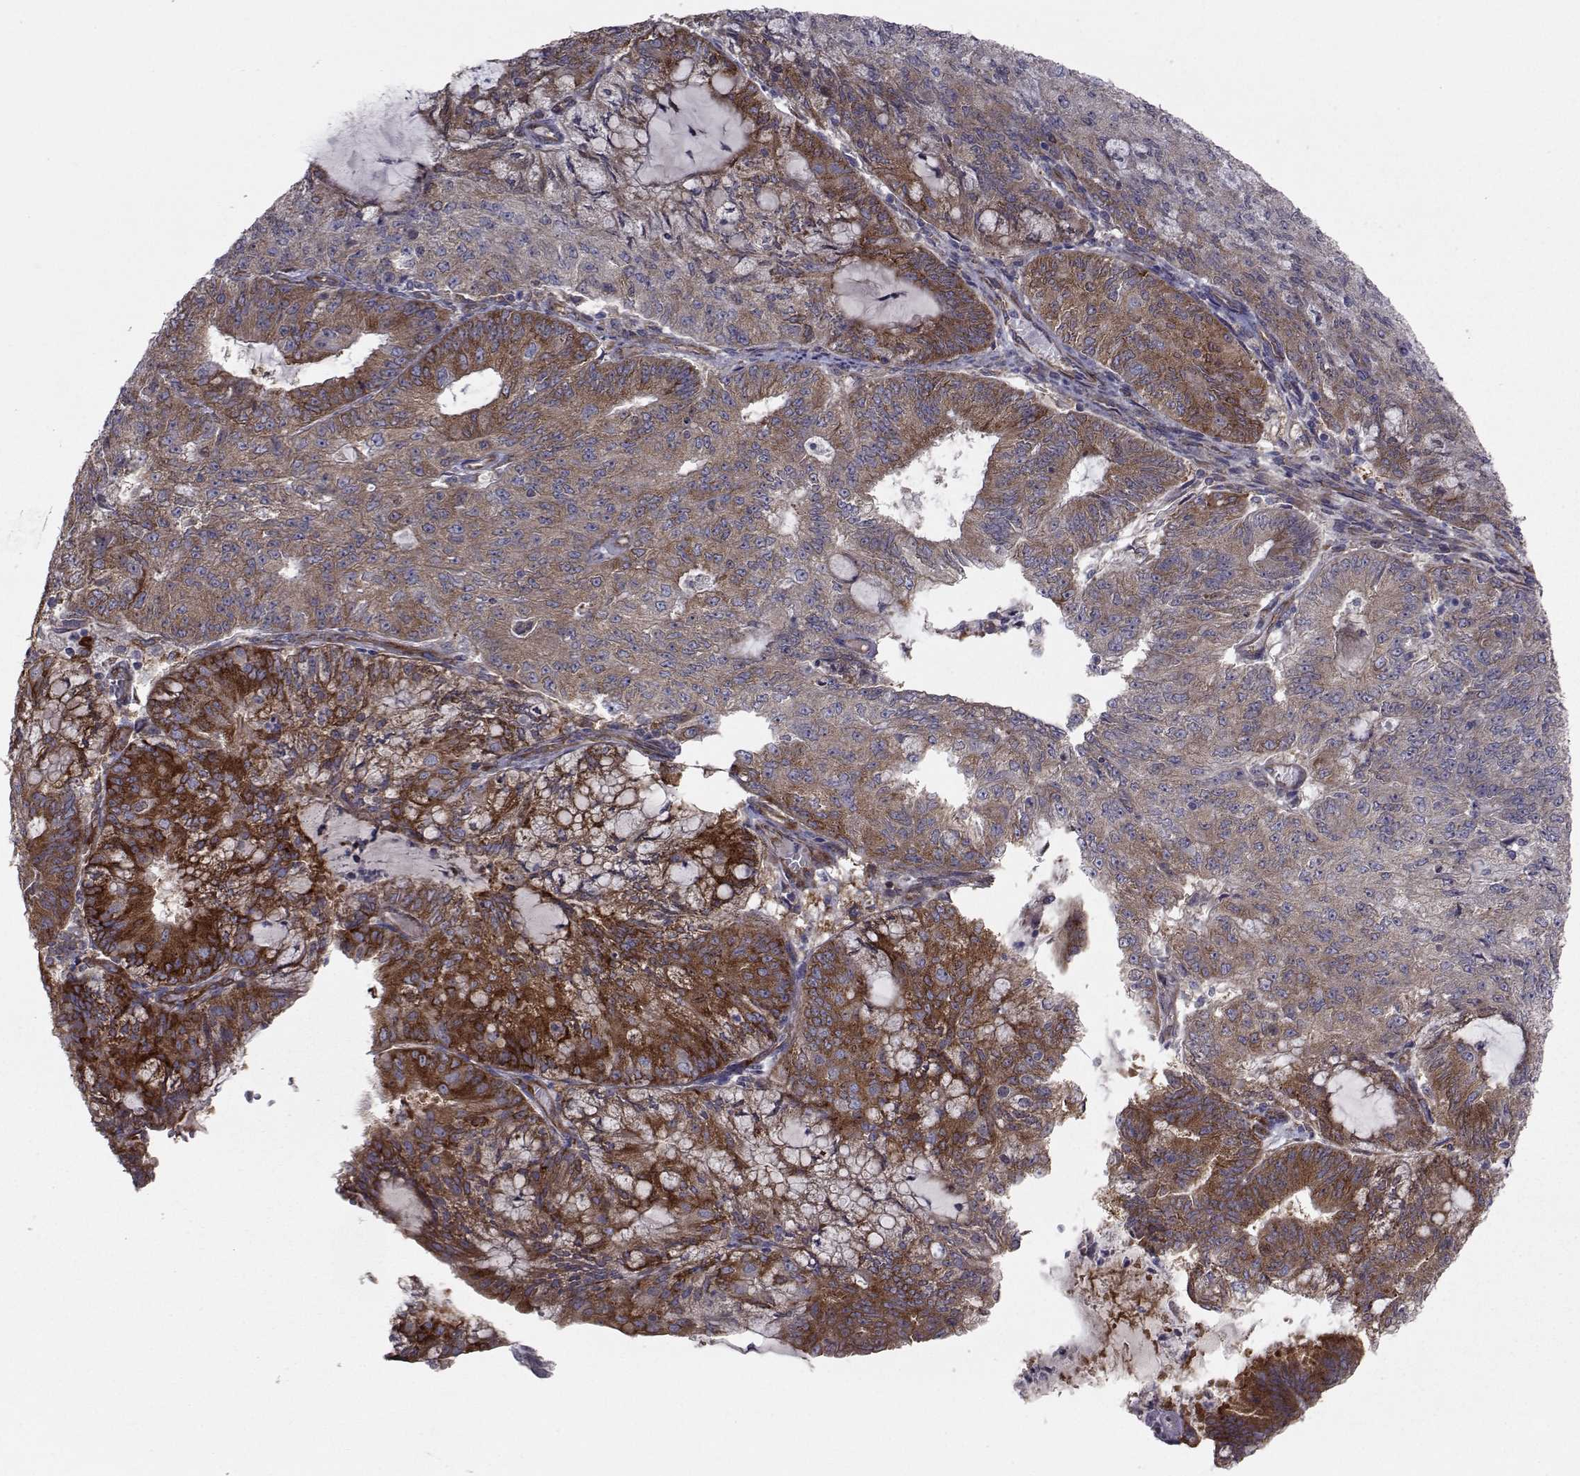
{"staining": {"intensity": "strong", "quantity": "25%-75%", "location": "cytoplasmic/membranous"}, "tissue": "endometrial cancer", "cell_type": "Tumor cells", "image_type": "cancer", "snomed": [{"axis": "morphology", "description": "Adenocarcinoma, NOS"}, {"axis": "topography", "description": "Endometrium"}], "caption": "This is a micrograph of IHC staining of endometrial cancer, which shows strong positivity in the cytoplasmic/membranous of tumor cells.", "gene": "TRIP10", "patient": {"sex": "female", "age": 82}}